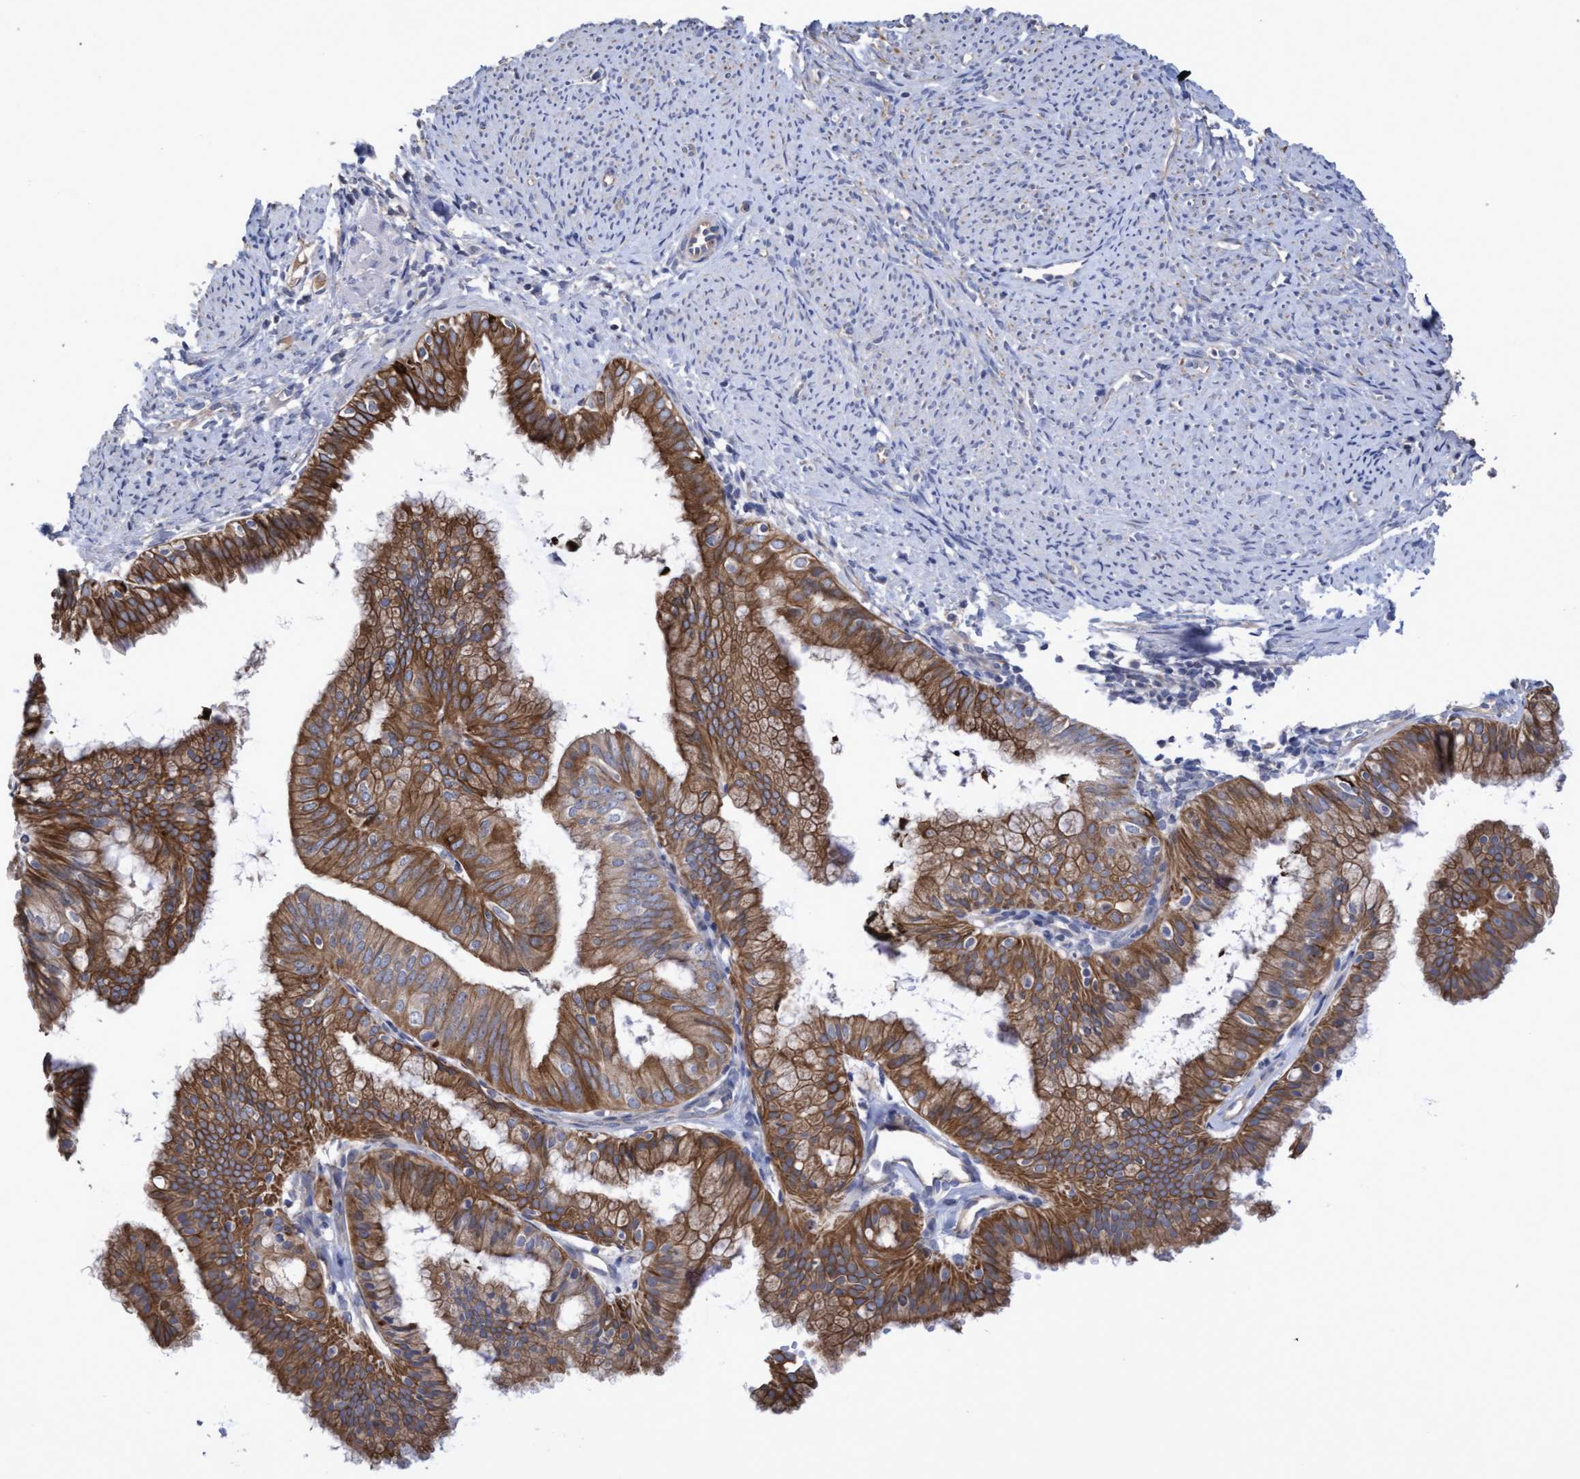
{"staining": {"intensity": "moderate", "quantity": ">75%", "location": "cytoplasmic/membranous"}, "tissue": "endometrial cancer", "cell_type": "Tumor cells", "image_type": "cancer", "snomed": [{"axis": "morphology", "description": "Adenocarcinoma, NOS"}, {"axis": "topography", "description": "Endometrium"}], "caption": "The photomicrograph shows immunohistochemical staining of endometrial adenocarcinoma. There is moderate cytoplasmic/membranous staining is identified in approximately >75% of tumor cells.", "gene": "KRT24", "patient": {"sex": "female", "age": 63}}